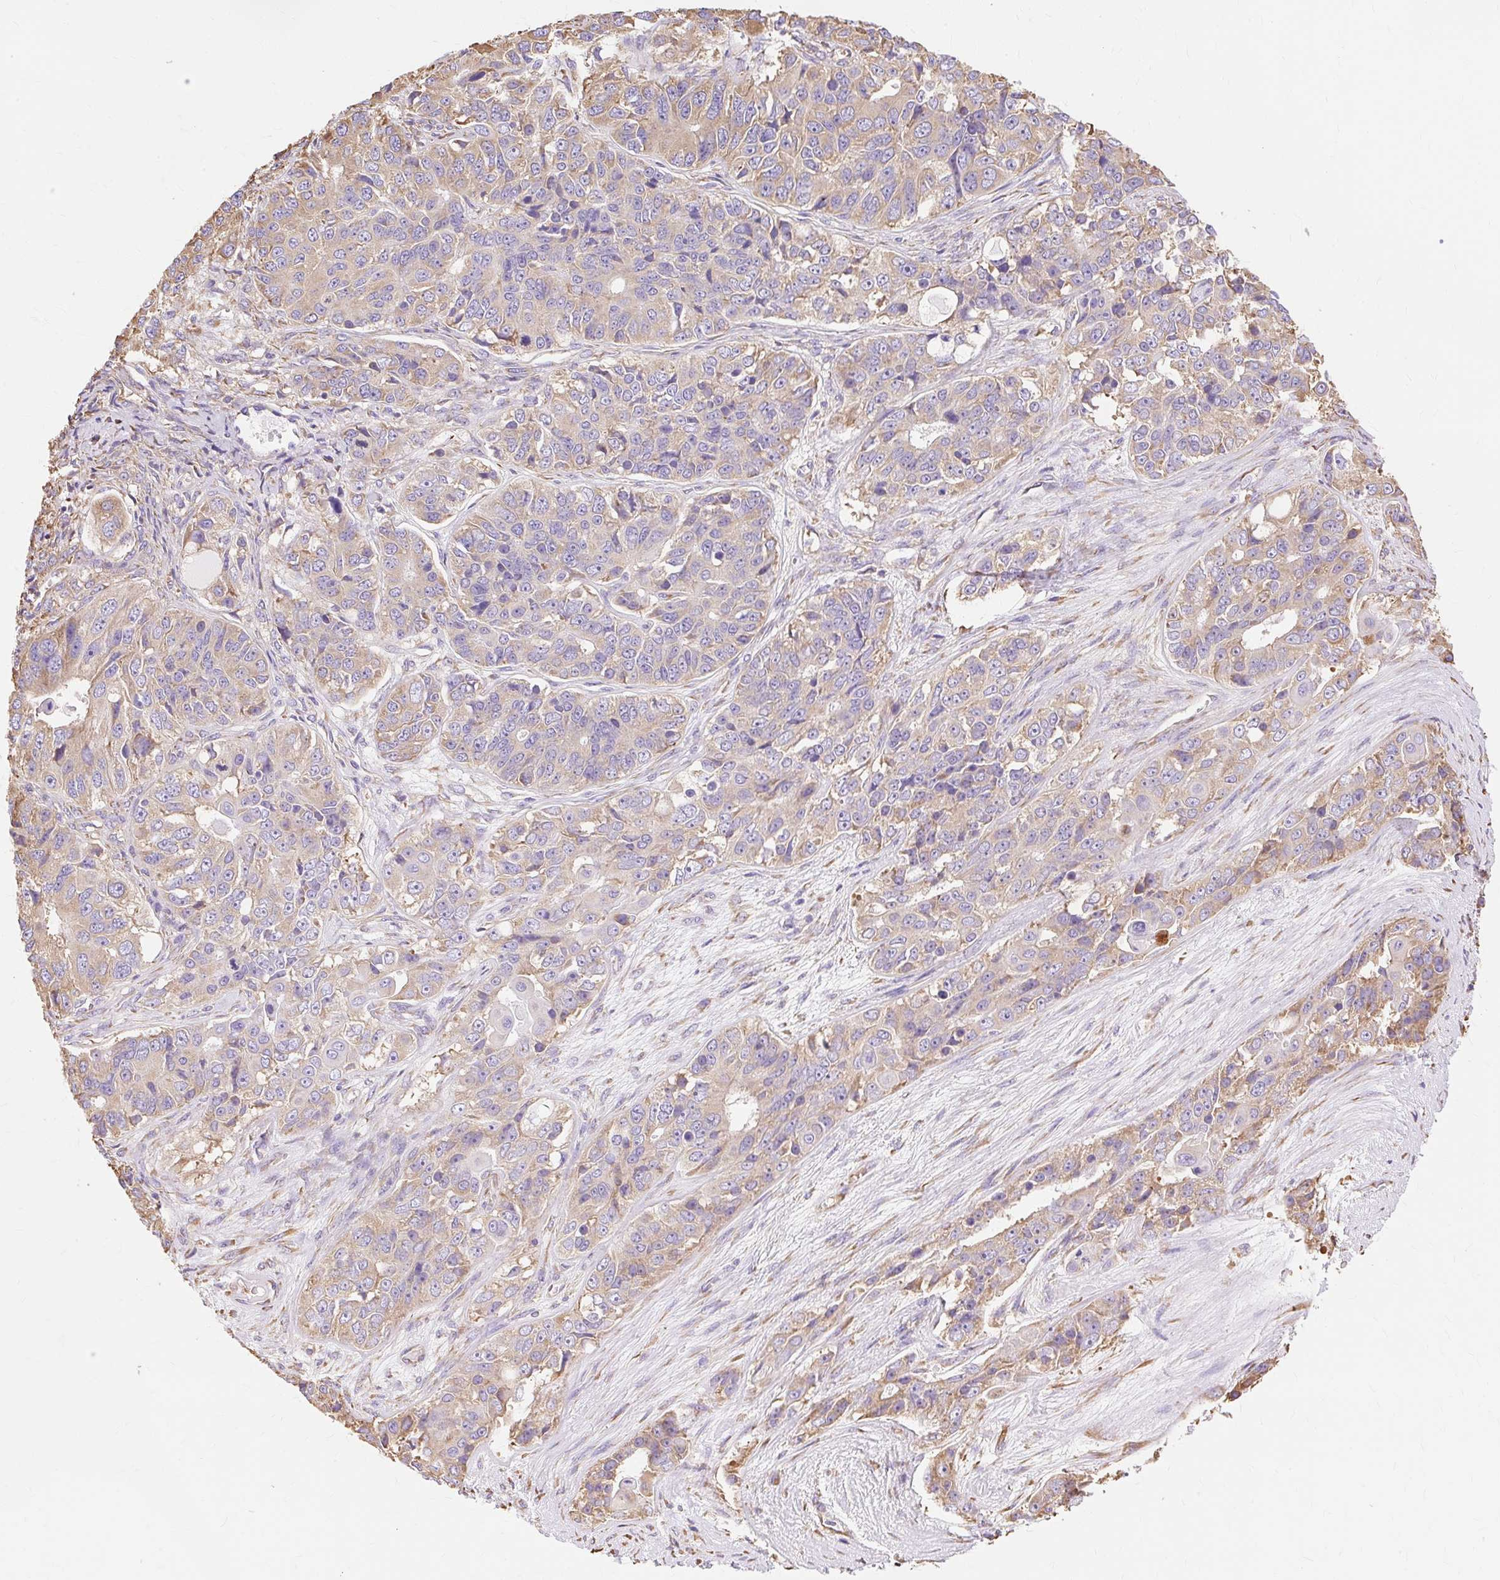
{"staining": {"intensity": "weak", "quantity": "<25%", "location": "cytoplasmic/membranous"}, "tissue": "ovarian cancer", "cell_type": "Tumor cells", "image_type": "cancer", "snomed": [{"axis": "morphology", "description": "Carcinoma, endometroid"}, {"axis": "topography", "description": "Ovary"}], "caption": "High magnification brightfield microscopy of ovarian cancer (endometroid carcinoma) stained with DAB (brown) and counterstained with hematoxylin (blue): tumor cells show no significant staining.", "gene": "RPS17", "patient": {"sex": "female", "age": 51}}